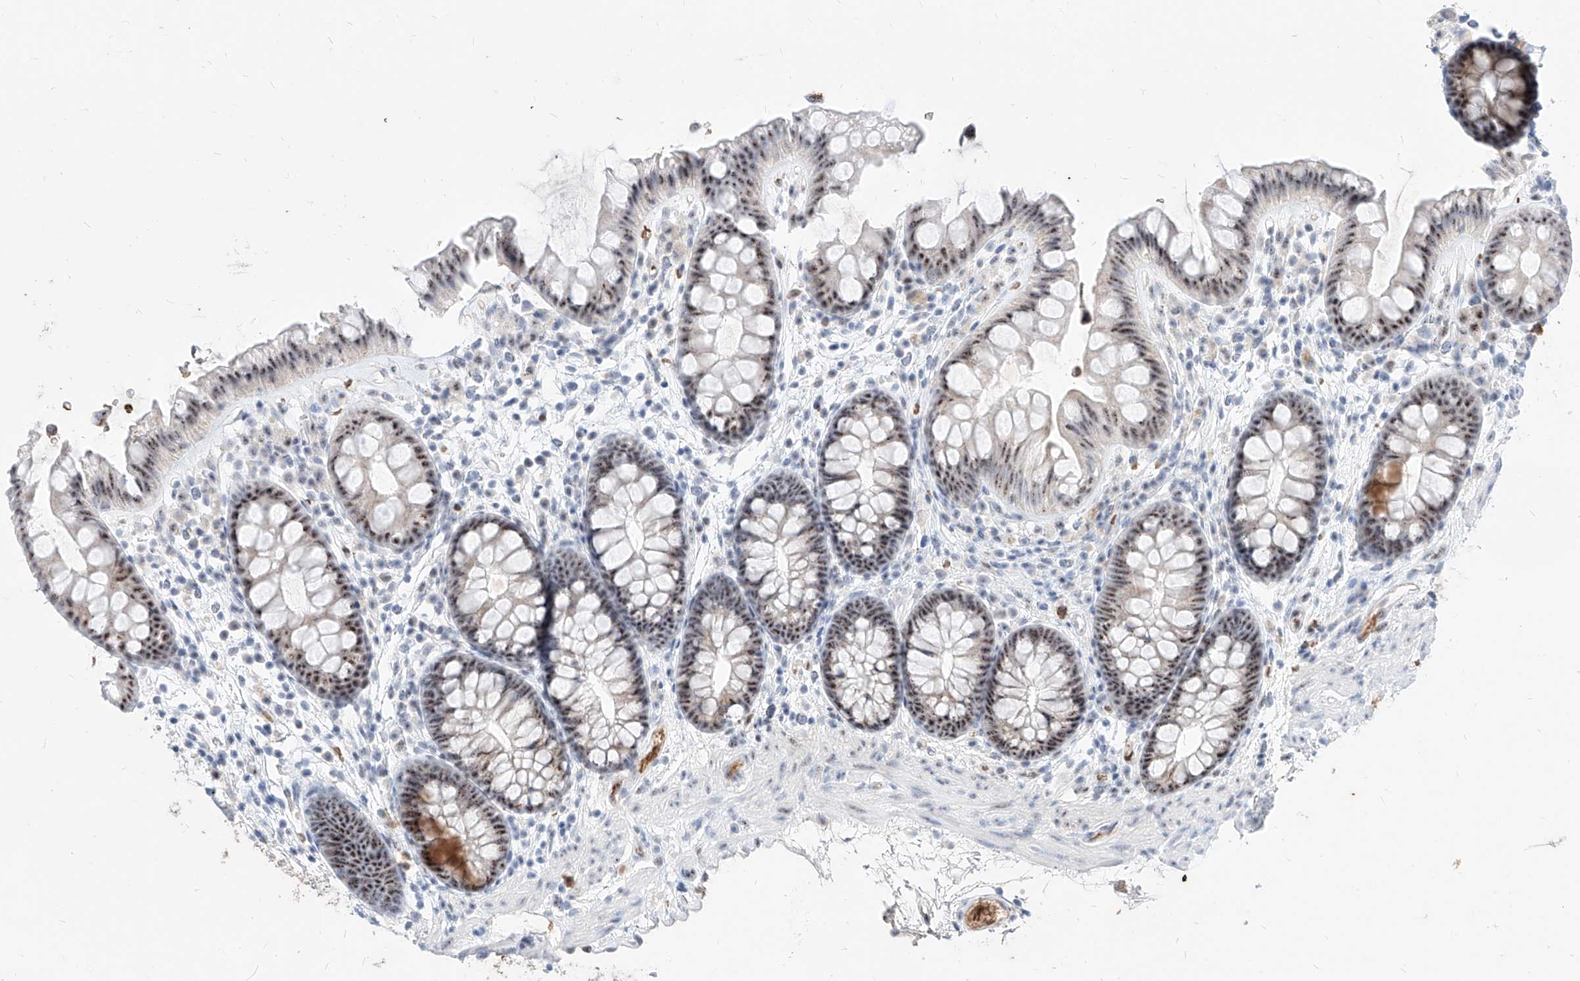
{"staining": {"intensity": "negative", "quantity": "none", "location": "none"}, "tissue": "colon", "cell_type": "Endothelial cells", "image_type": "normal", "snomed": [{"axis": "morphology", "description": "Normal tissue, NOS"}, {"axis": "topography", "description": "Colon"}], "caption": "This image is of benign colon stained with immunohistochemistry (IHC) to label a protein in brown with the nuclei are counter-stained blue. There is no expression in endothelial cells.", "gene": "ZFP42", "patient": {"sex": "female", "age": 62}}